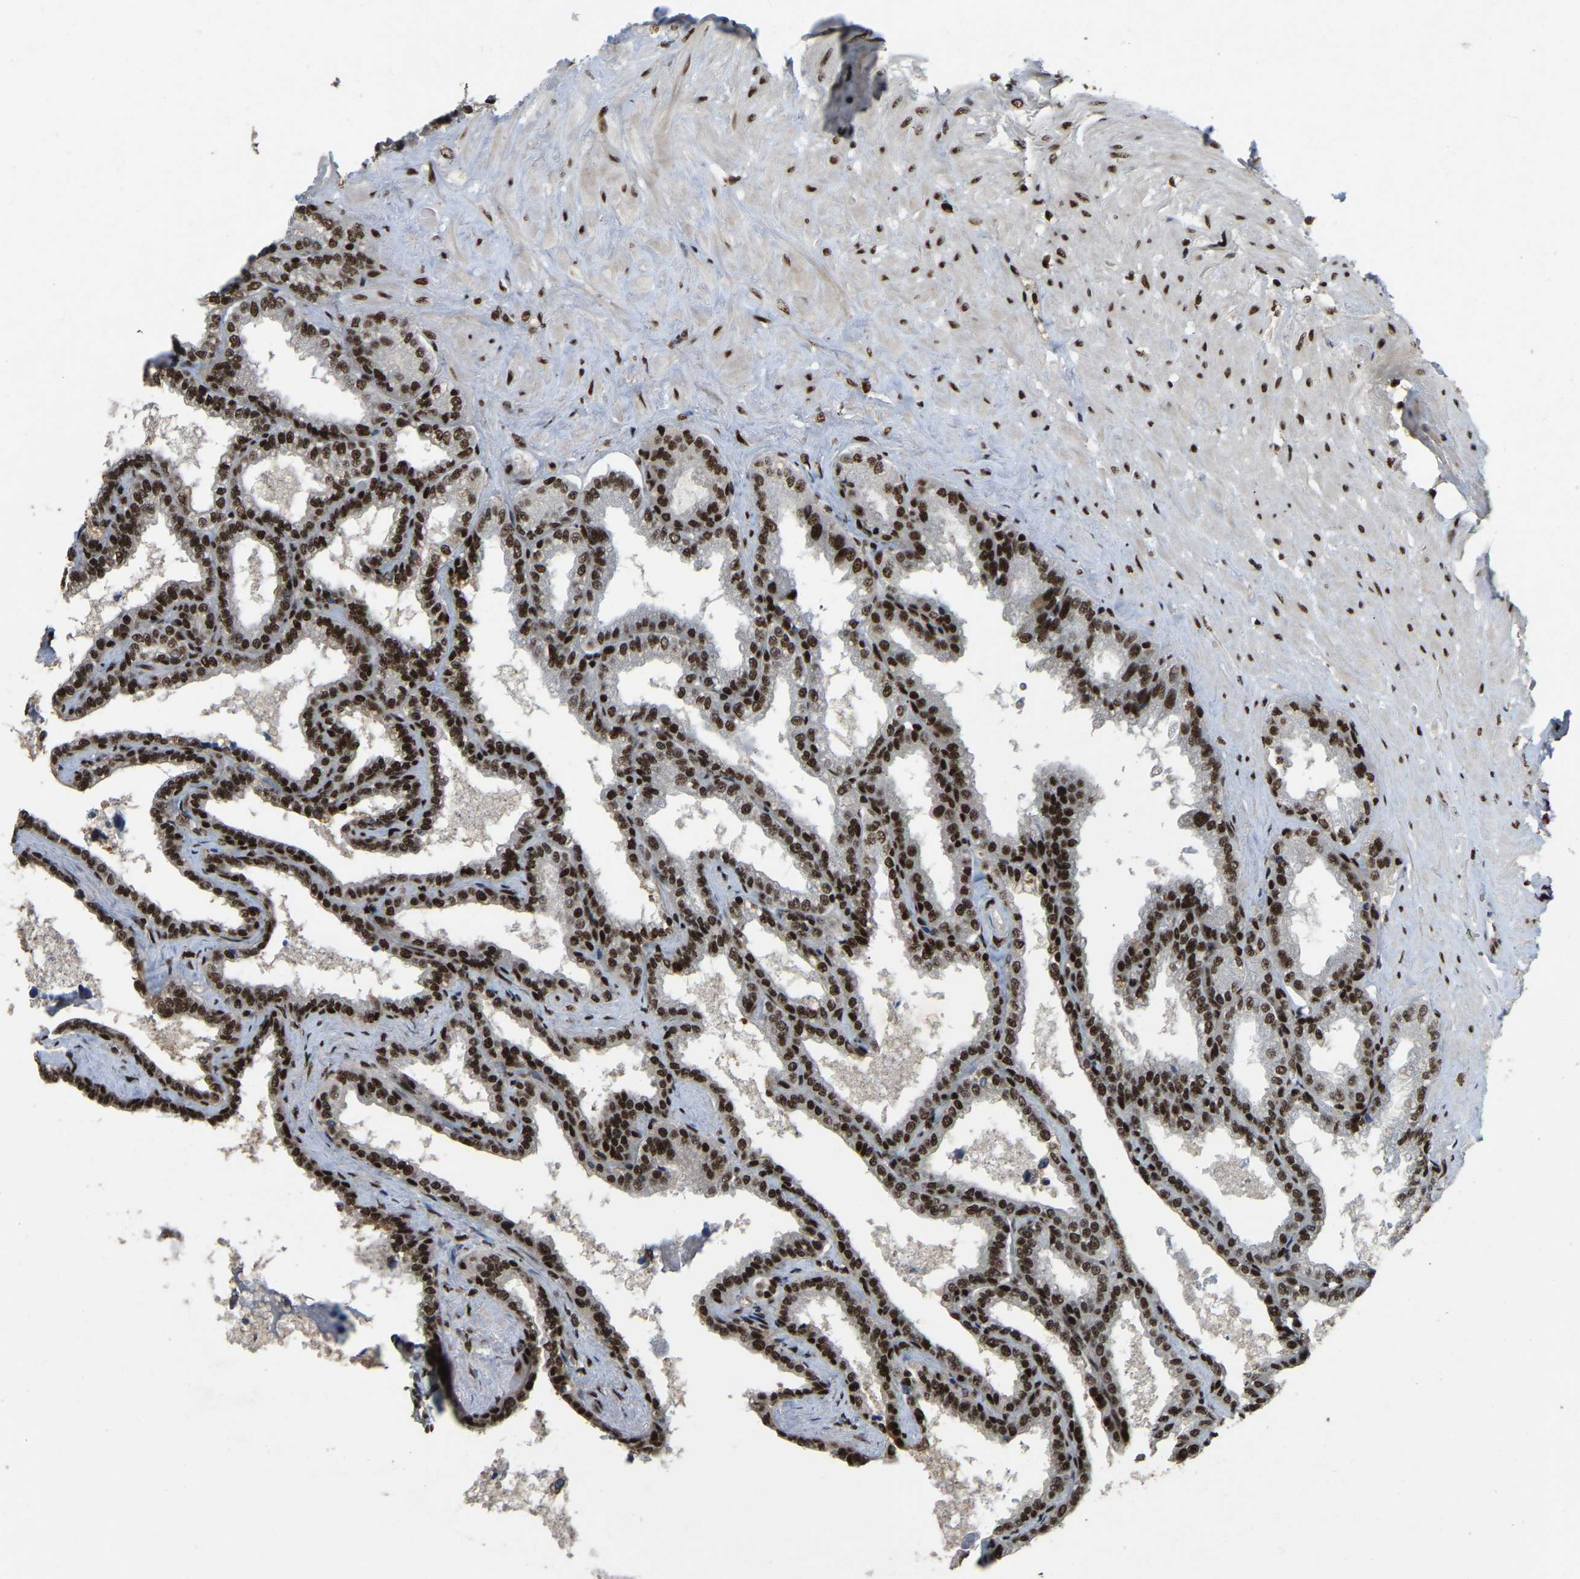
{"staining": {"intensity": "strong", "quantity": ">75%", "location": "nuclear"}, "tissue": "seminal vesicle", "cell_type": "Glandular cells", "image_type": "normal", "snomed": [{"axis": "morphology", "description": "Normal tissue, NOS"}, {"axis": "topography", "description": "Seminal veicle"}], "caption": "The histopathology image exhibits a brown stain indicating the presence of a protein in the nuclear of glandular cells in seminal vesicle.", "gene": "TBL1XR1", "patient": {"sex": "male", "age": 46}}